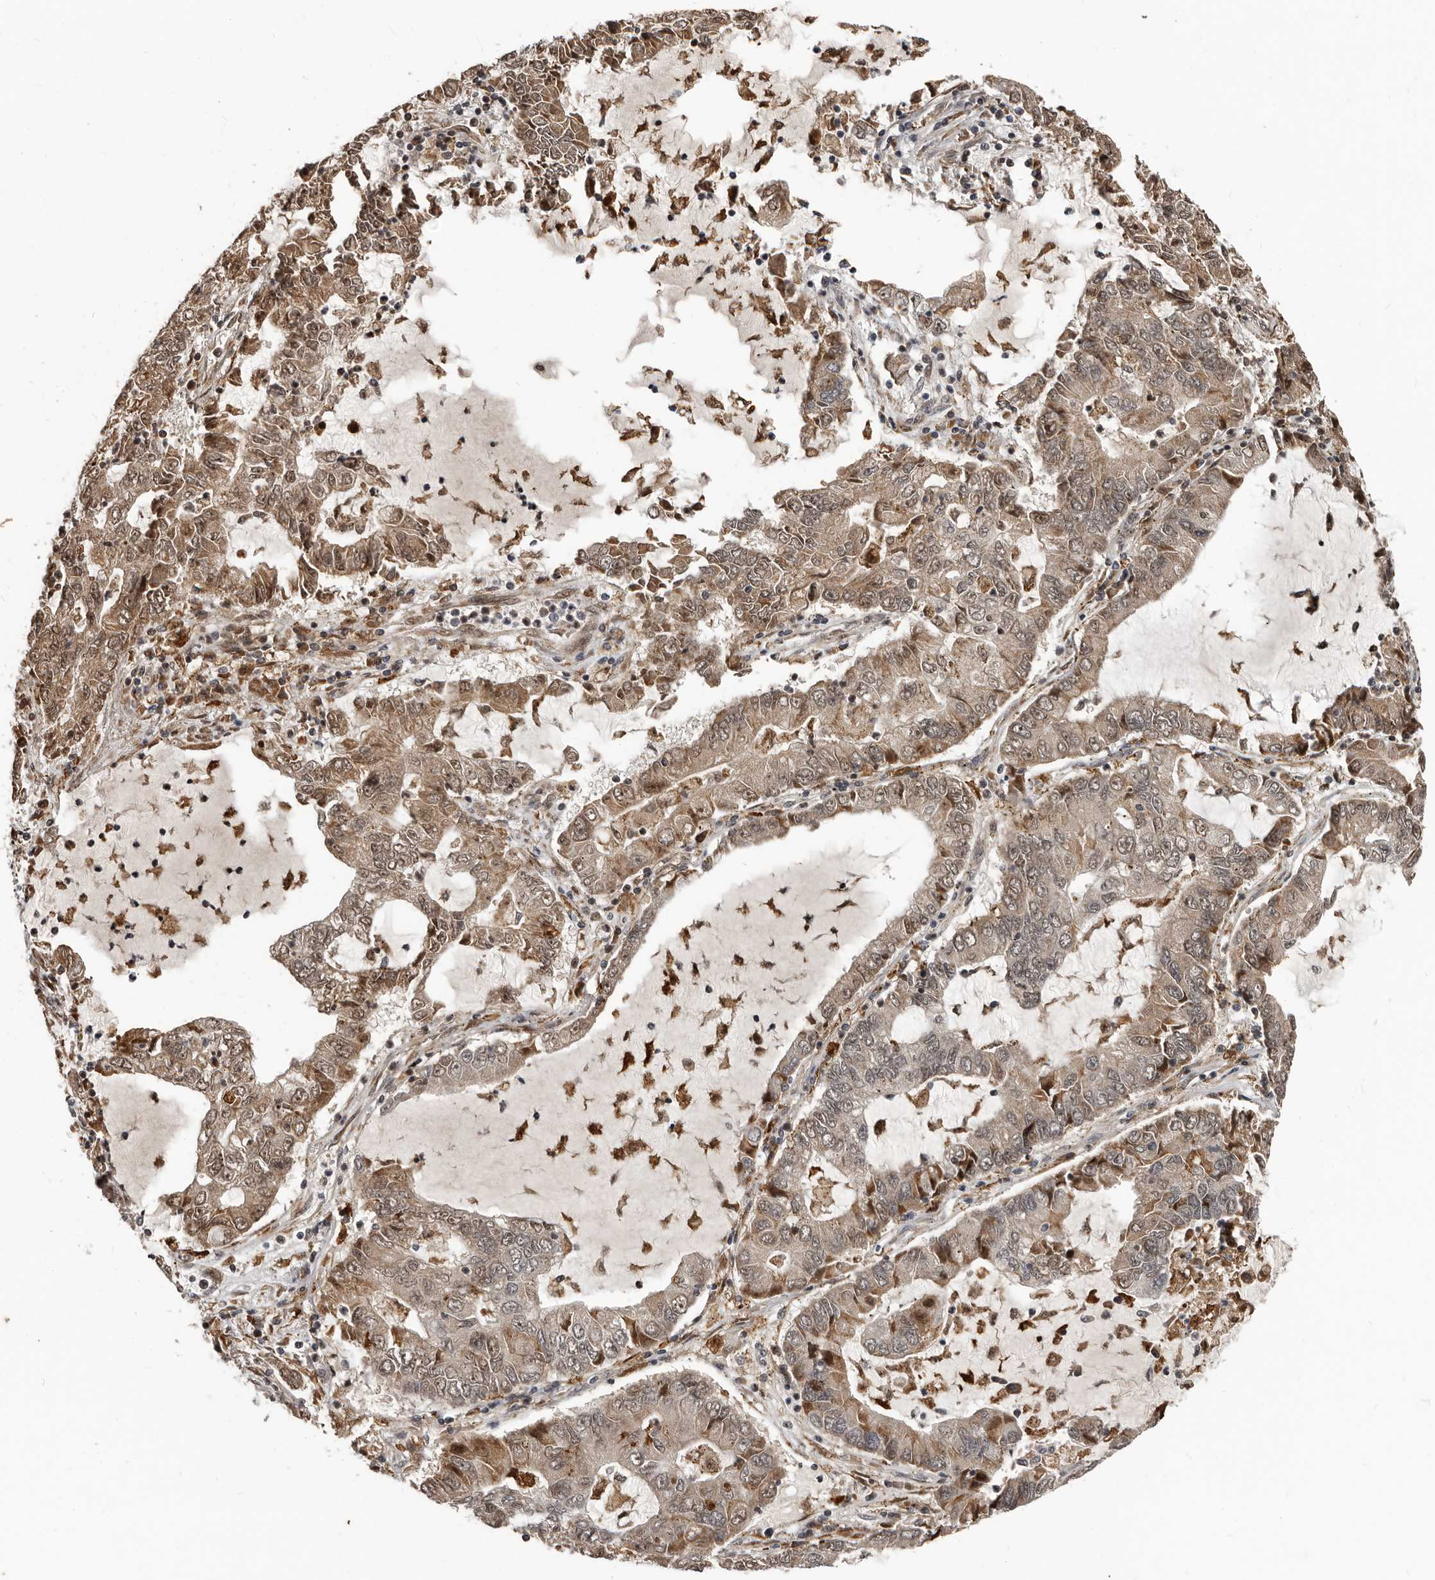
{"staining": {"intensity": "moderate", "quantity": ">75%", "location": "cytoplasmic/membranous,nuclear"}, "tissue": "lung cancer", "cell_type": "Tumor cells", "image_type": "cancer", "snomed": [{"axis": "morphology", "description": "Adenocarcinoma, NOS"}, {"axis": "topography", "description": "Lung"}], "caption": "Immunohistochemistry (IHC) of human lung adenocarcinoma exhibits medium levels of moderate cytoplasmic/membranous and nuclear positivity in about >75% of tumor cells.", "gene": "APOL6", "patient": {"sex": "female", "age": 51}}